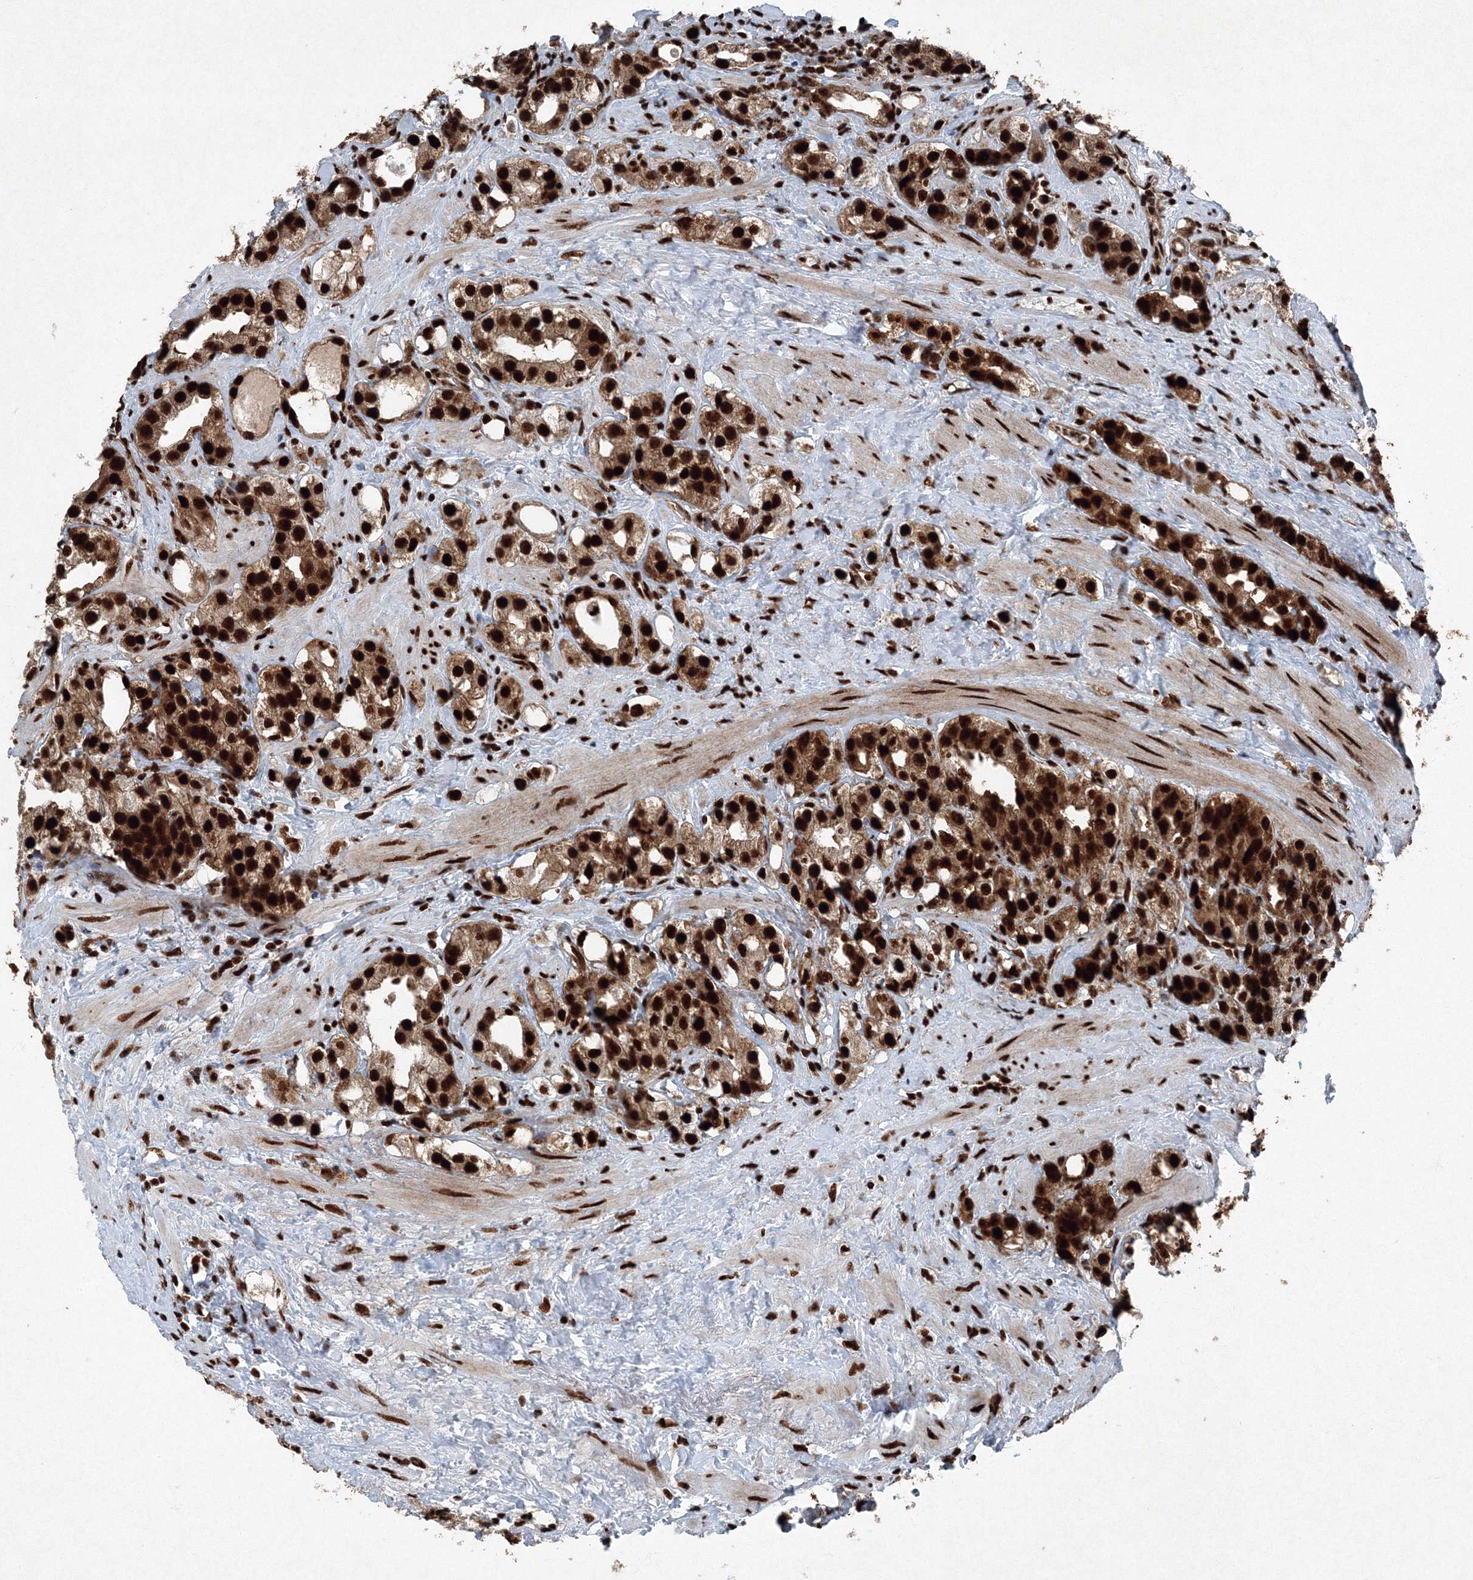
{"staining": {"intensity": "strong", "quantity": ">75%", "location": "cytoplasmic/membranous,nuclear"}, "tissue": "prostate cancer", "cell_type": "Tumor cells", "image_type": "cancer", "snomed": [{"axis": "morphology", "description": "Adenocarcinoma, NOS"}, {"axis": "topography", "description": "Prostate"}], "caption": "Protein staining of prostate cancer (adenocarcinoma) tissue exhibits strong cytoplasmic/membranous and nuclear positivity in approximately >75% of tumor cells.", "gene": "SNRPC", "patient": {"sex": "male", "age": 79}}